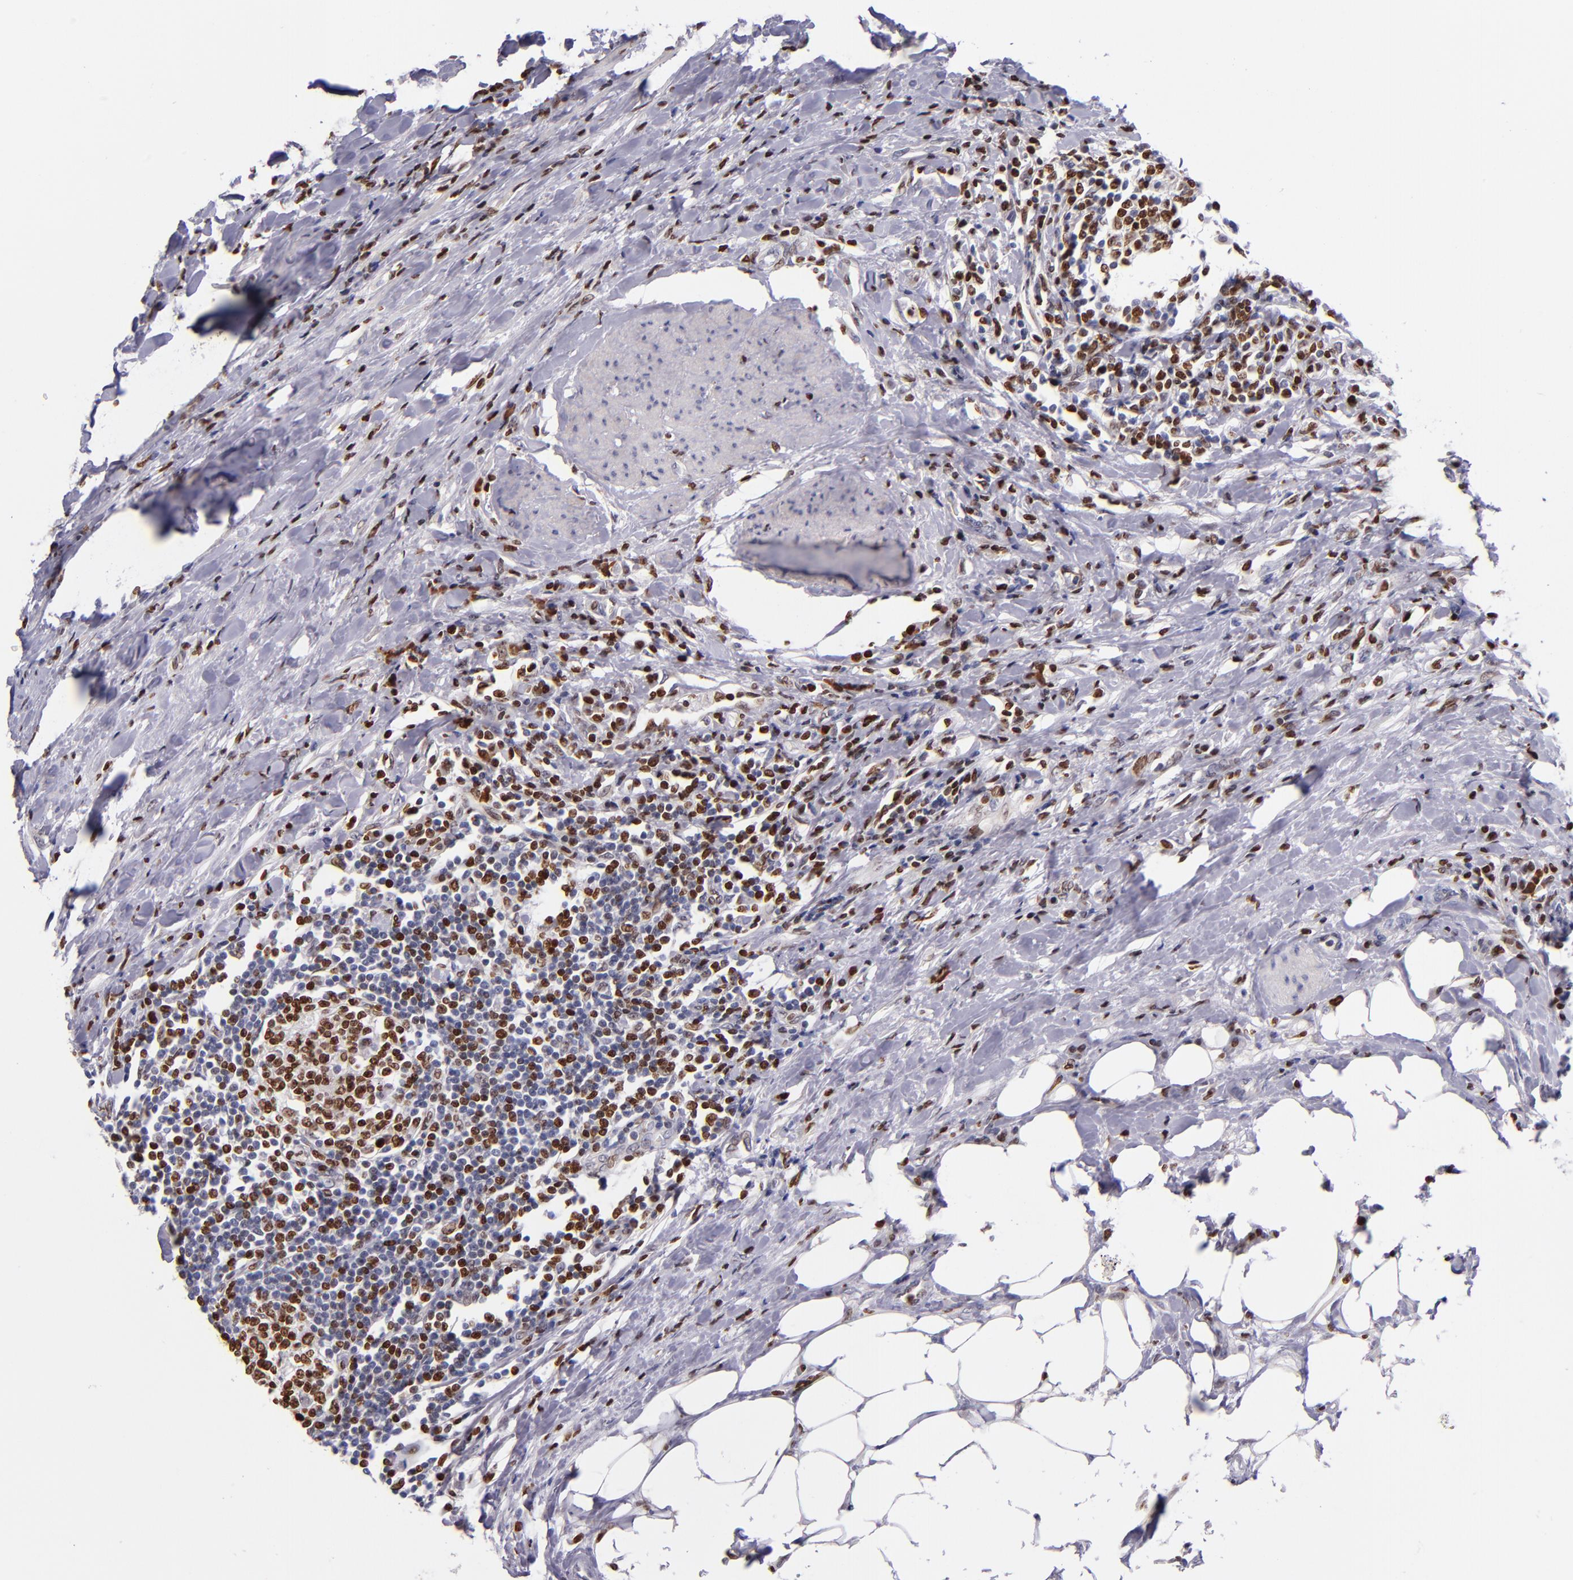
{"staining": {"intensity": "moderate", "quantity": ">75%", "location": "nuclear"}, "tissue": "urothelial cancer", "cell_type": "Tumor cells", "image_type": "cancer", "snomed": [{"axis": "morphology", "description": "Urothelial carcinoma, High grade"}, {"axis": "topography", "description": "Urinary bladder"}], "caption": "Tumor cells demonstrate moderate nuclear staining in about >75% of cells in high-grade urothelial carcinoma. (Stains: DAB in brown, nuclei in blue, Microscopy: brightfield microscopy at high magnification).", "gene": "CDKL5", "patient": {"sex": "male", "age": 61}}